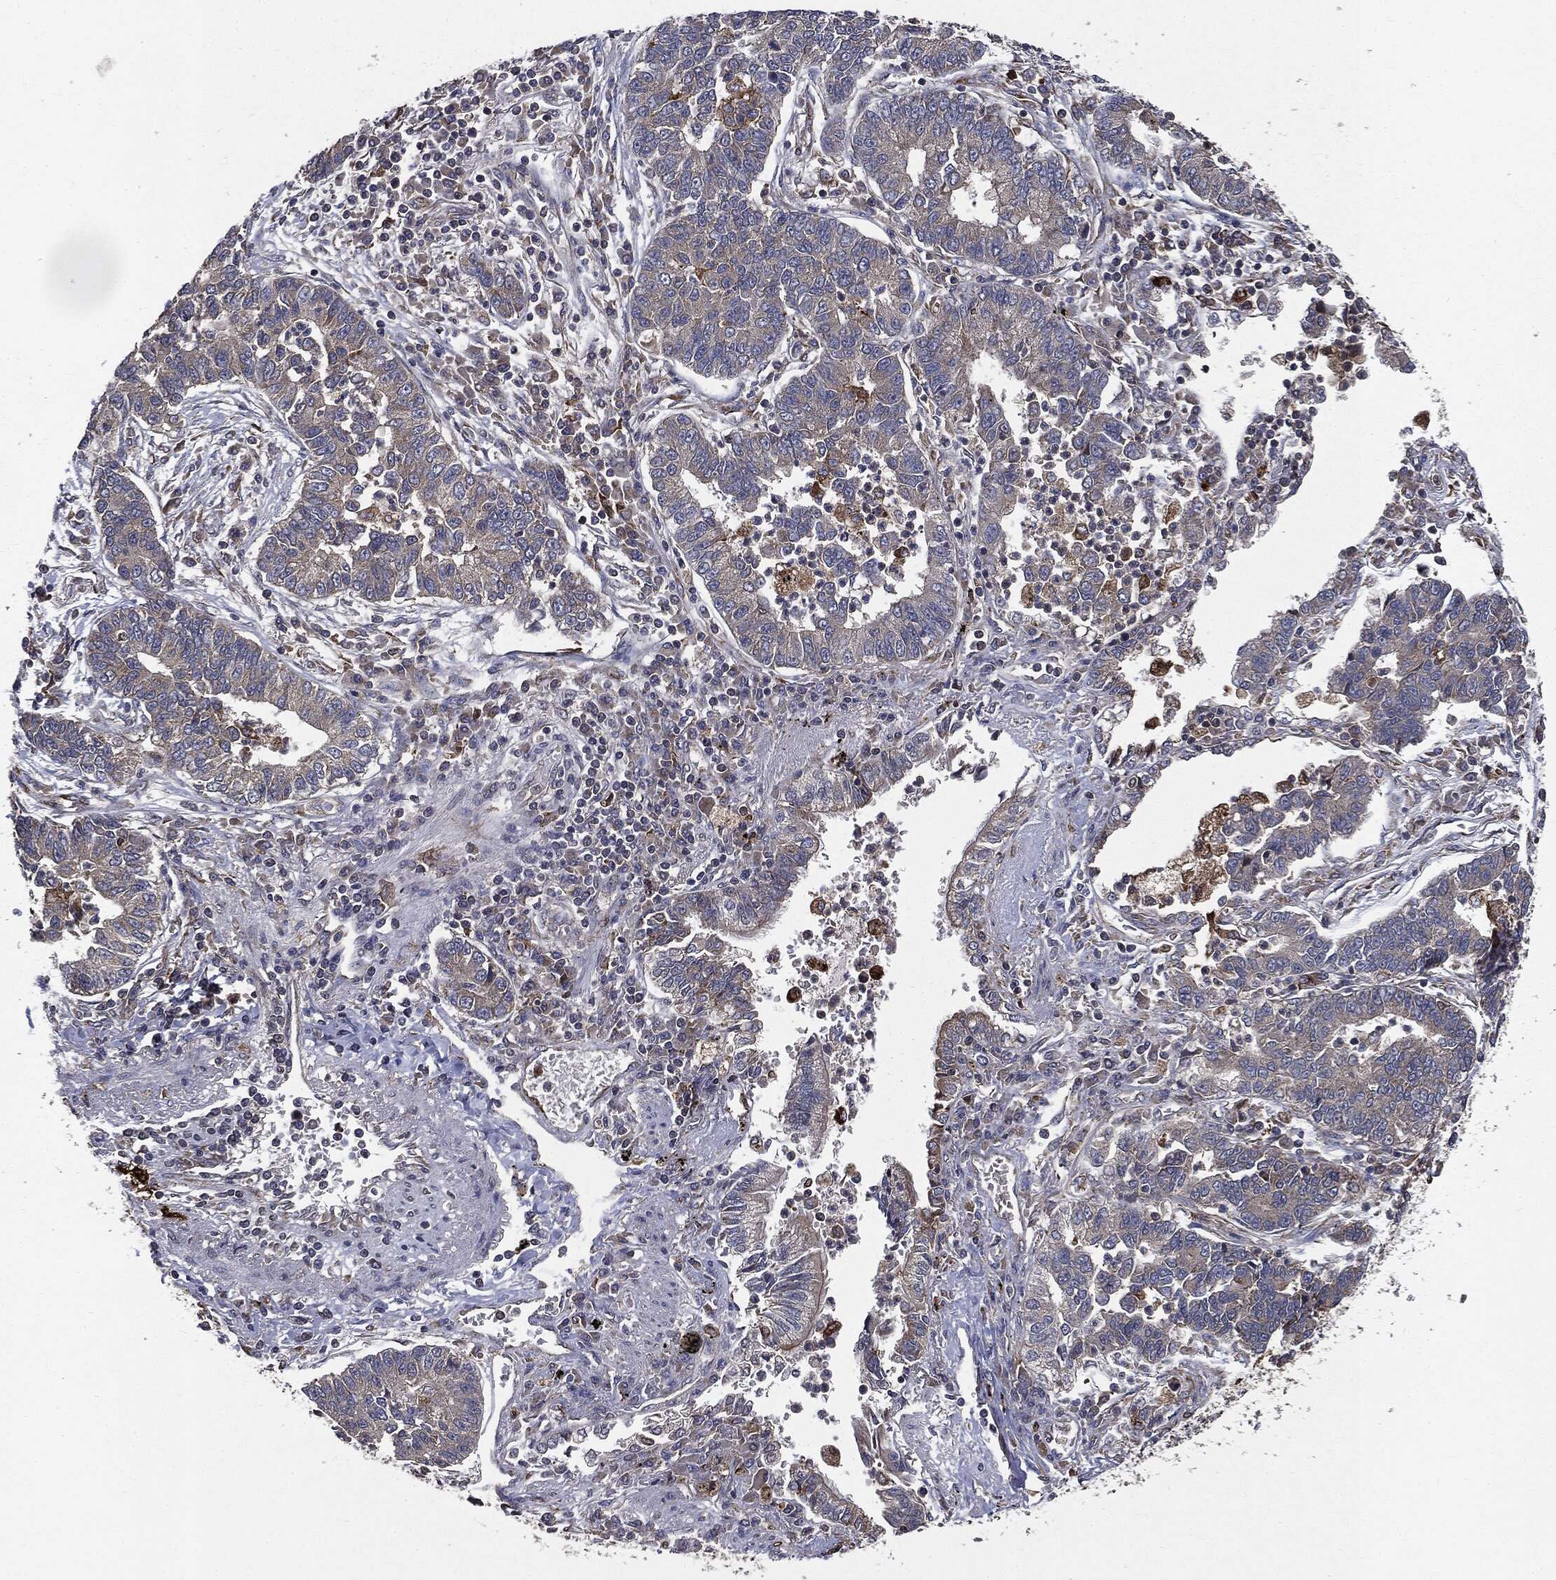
{"staining": {"intensity": "negative", "quantity": "none", "location": "none"}, "tissue": "lung cancer", "cell_type": "Tumor cells", "image_type": "cancer", "snomed": [{"axis": "morphology", "description": "Adenocarcinoma, NOS"}, {"axis": "topography", "description": "Lung"}], "caption": "The image exhibits no staining of tumor cells in lung adenocarcinoma.", "gene": "PLOD3", "patient": {"sex": "female", "age": 57}}